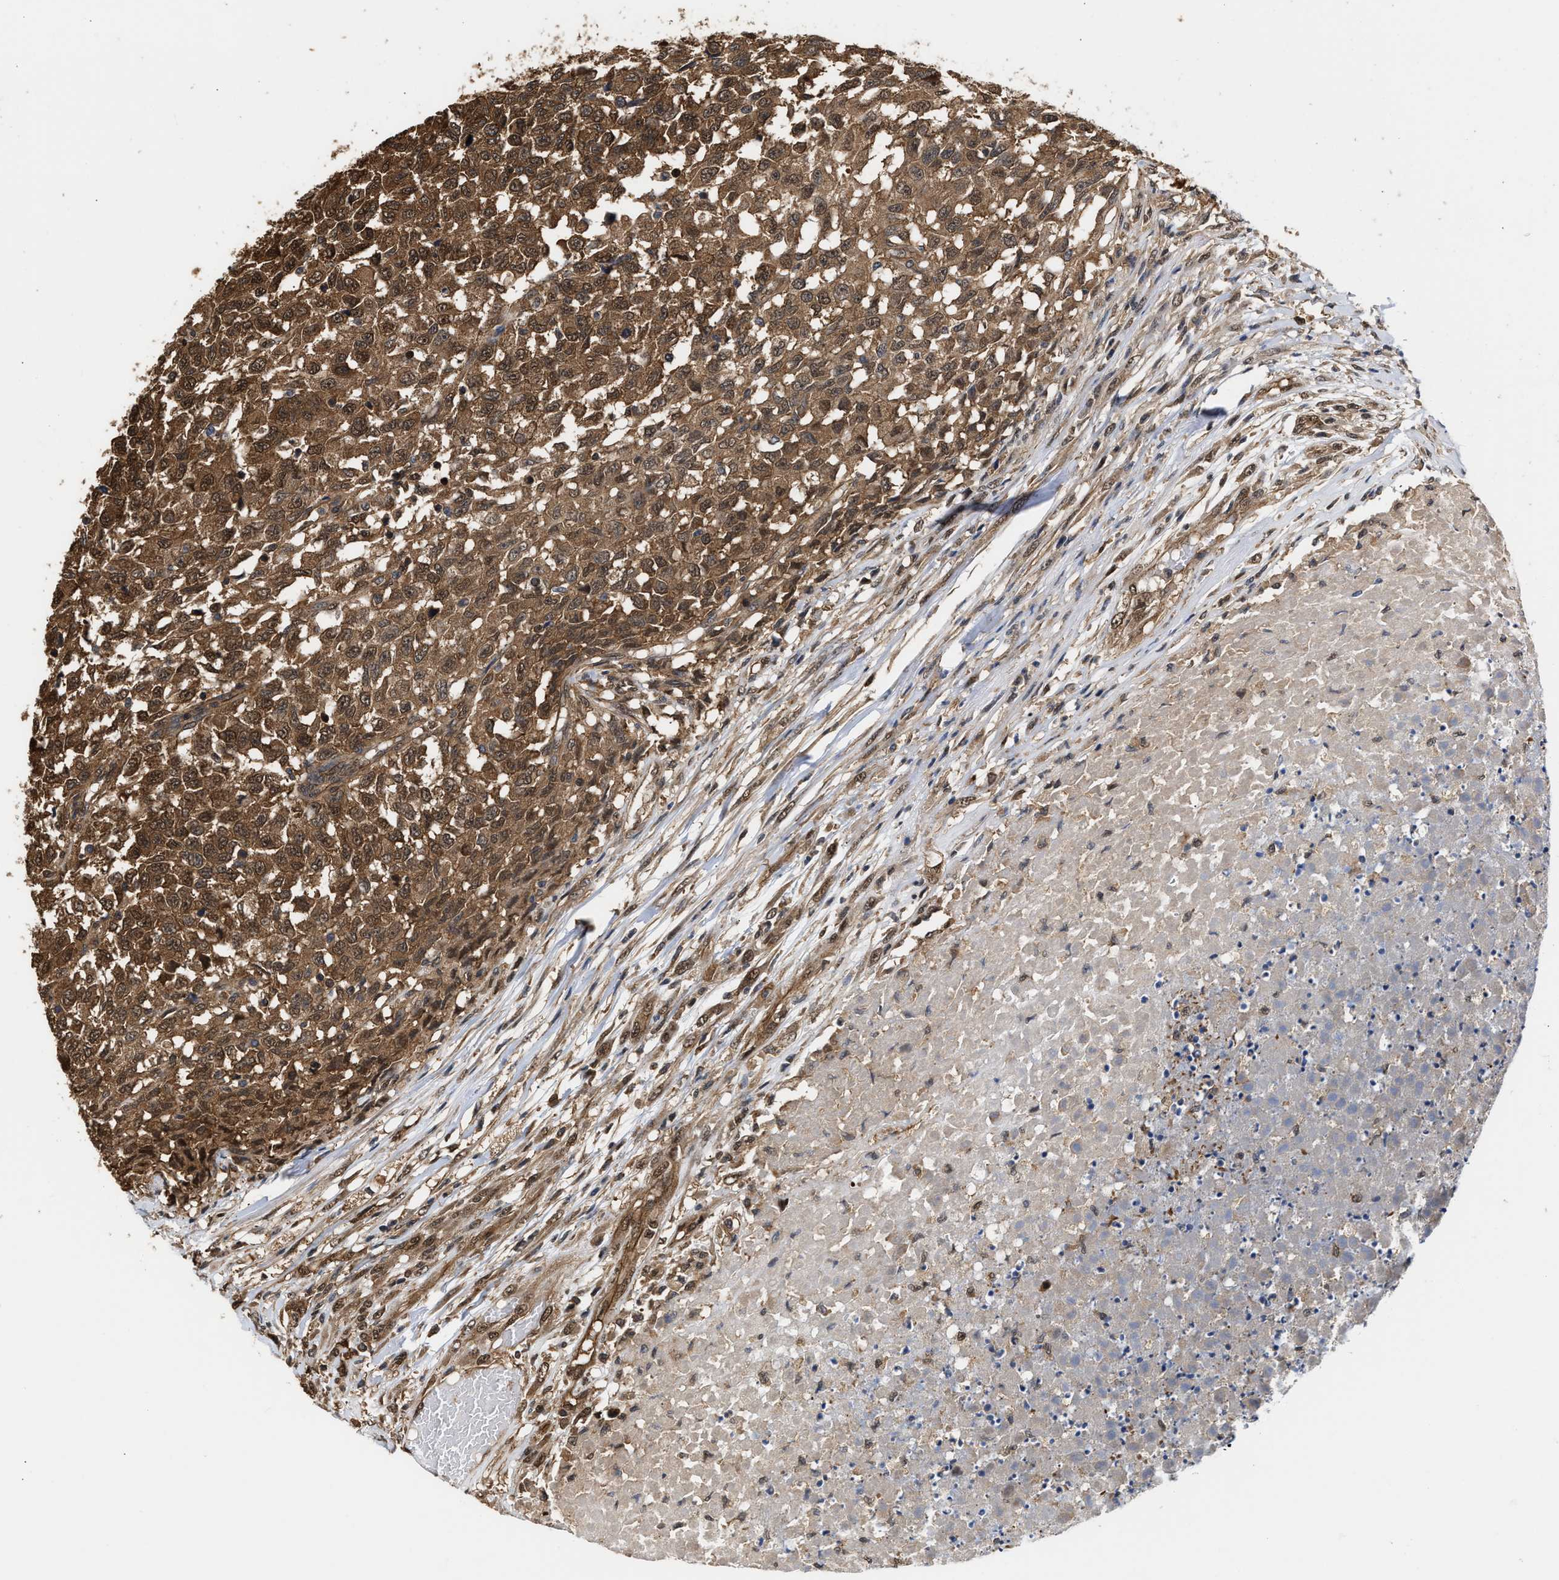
{"staining": {"intensity": "moderate", "quantity": ">75%", "location": "cytoplasmic/membranous,nuclear"}, "tissue": "testis cancer", "cell_type": "Tumor cells", "image_type": "cancer", "snomed": [{"axis": "morphology", "description": "Seminoma, NOS"}, {"axis": "topography", "description": "Testis"}], "caption": "A photomicrograph showing moderate cytoplasmic/membranous and nuclear expression in approximately >75% of tumor cells in seminoma (testis), as visualized by brown immunohistochemical staining.", "gene": "SCAI", "patient": {"sex": "male", "age": 59}}